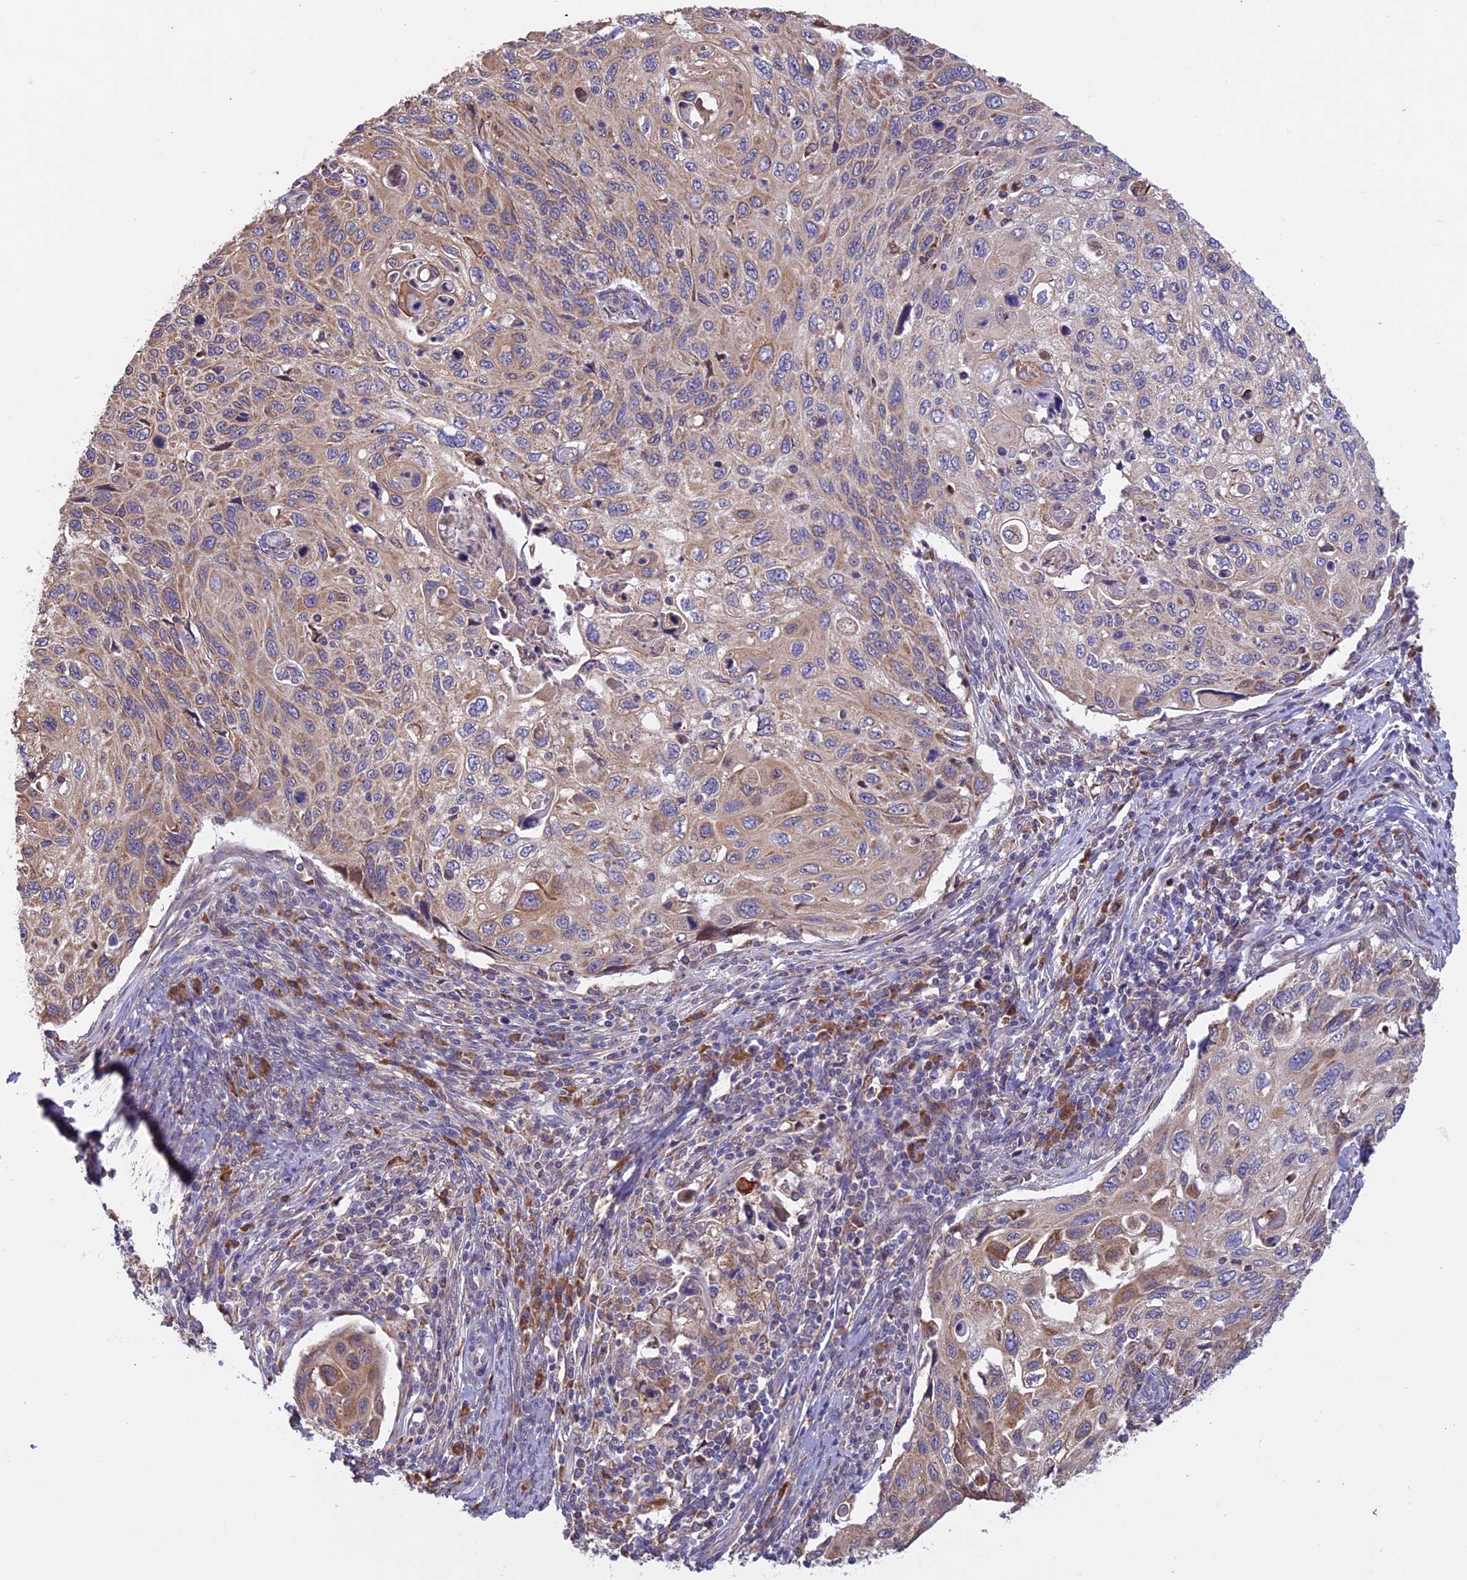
{"staining": {"intensity": "weak", "quantity": "25%-75%", "location": "cytoplasmic/membranous"}, "tissue": "cervical cancer", "cell_type": "Tumor cells", "image_type": "cancer", "snomed": [{"axis": "morphology", "description": "Squamous cell carcinoma, NOS"}, {"axis": "topography", "description": "Cervix"}], "caption": "Cervical cancer (squamous cell carcinoma) tissue exhibits weak cytoplasmic/membranous positivity in approximately 25%-75% of tumor cells (brown staining indicates protein expression, while blue staining denotes nuclei).", "gene": "DMRTA2", "patient": {"sex": "female", "age": 70}}